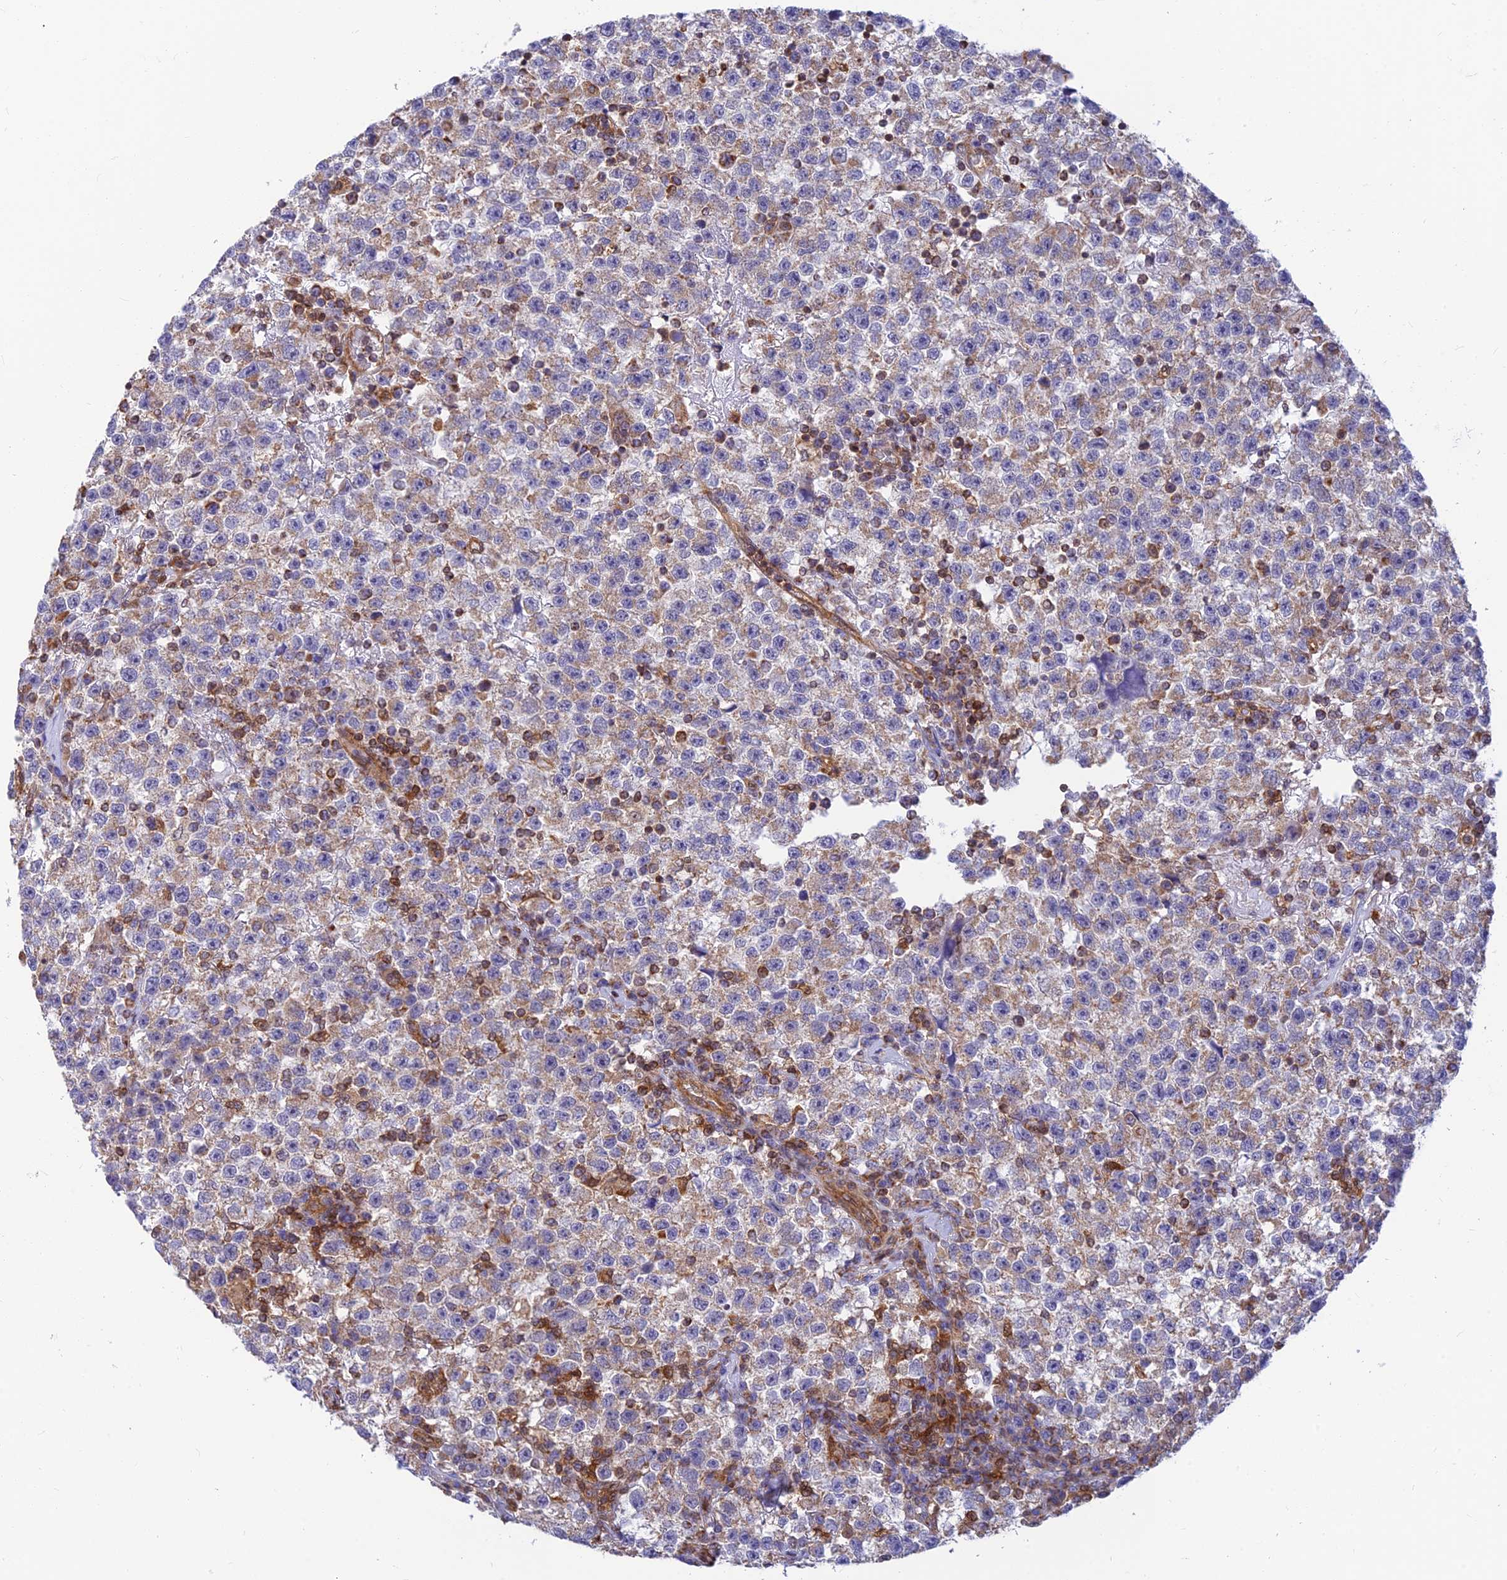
{"staining": {"intensity": "negative", "quantity": "none", "location": "none"}, "tissue": "testis cancer", "cell_type": "Tumor cells", "image_type": "cancer", "snomed": [{"axis": "morphology", "description": "Seminoma, NOS"}, {"axis": "topography", "description": "Testis"}], "caption": "This is a image of IHC staining of testis seminoma, which shows no staining in tumor cells.", "gene": "LYSMD2", "patient": {"sex": "male", "age": 22}}